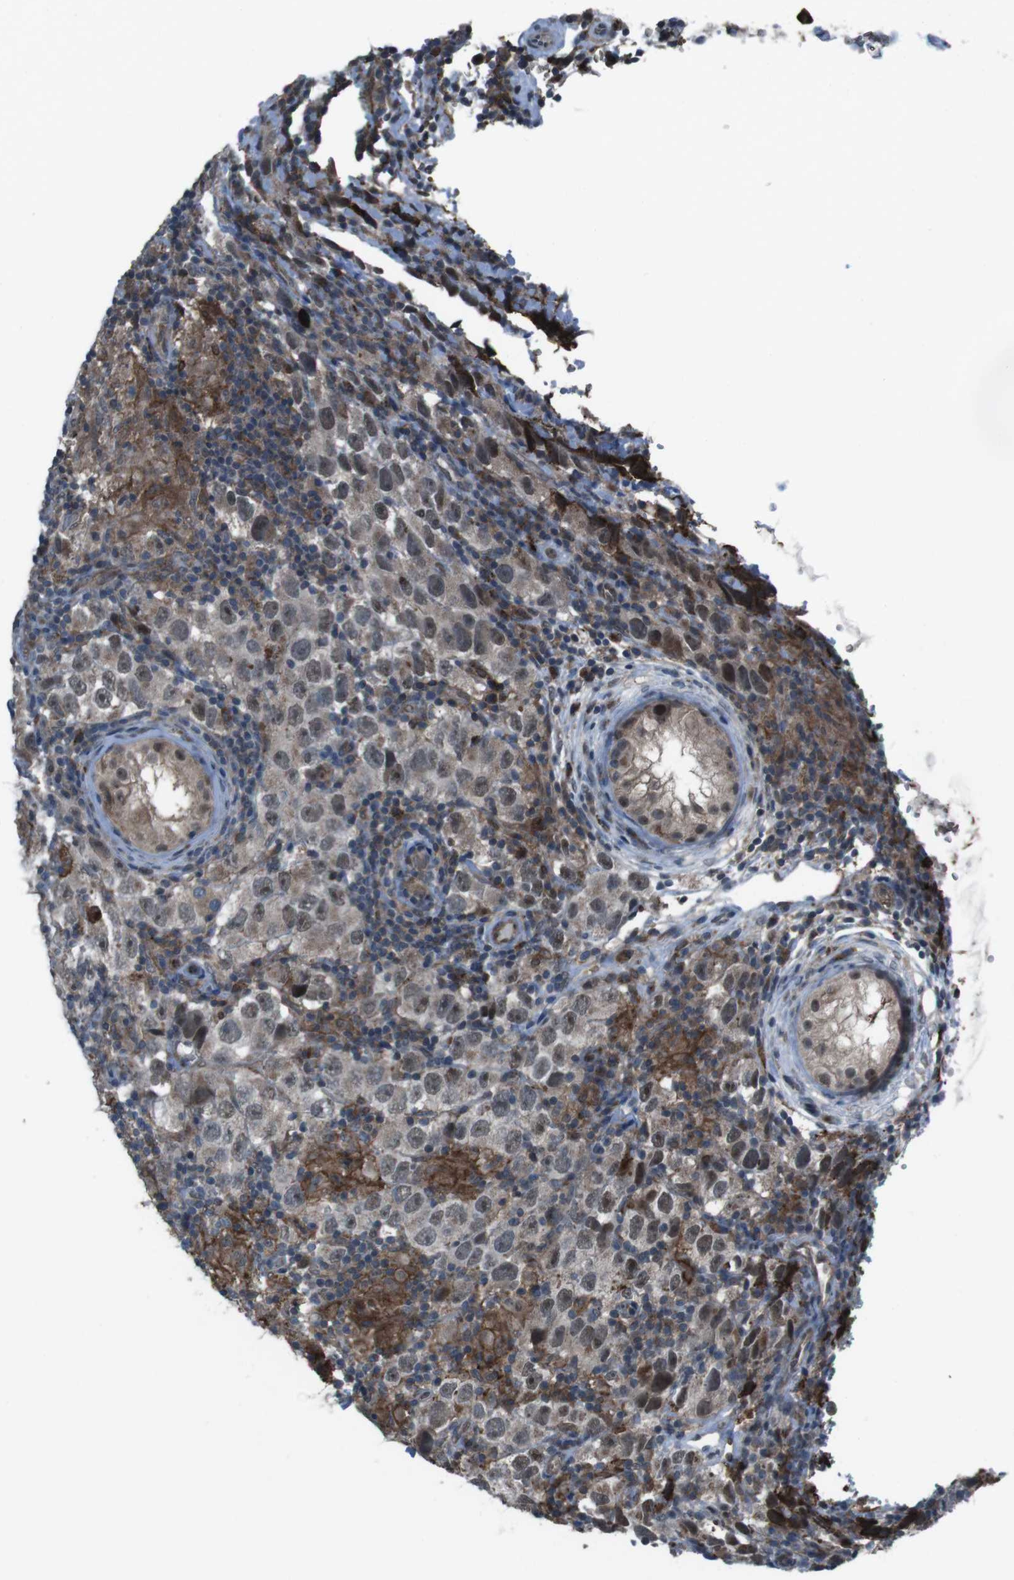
{"staining": {"intensity": "weak", "quantity": ">75%", "location": "cytoplasmic/membranous,nuclear"}, "tissue": "testis cancer", "cell_type": "Tumor cells", "image_type": "cancer", "snomed": [{"axis": "morphology", "description": "Carcinoma, Embryonal, NOS"}, {"axis": "topography", "description": "Testis"}], "caption": "Immunohistochemistry of testis cancer displays low levels of weak cytoplasmic/membranous and nuclear expression in about >75% of tumor cells.", "gene": "GDF10", "patient": {"sex": "male", "age": 21}}